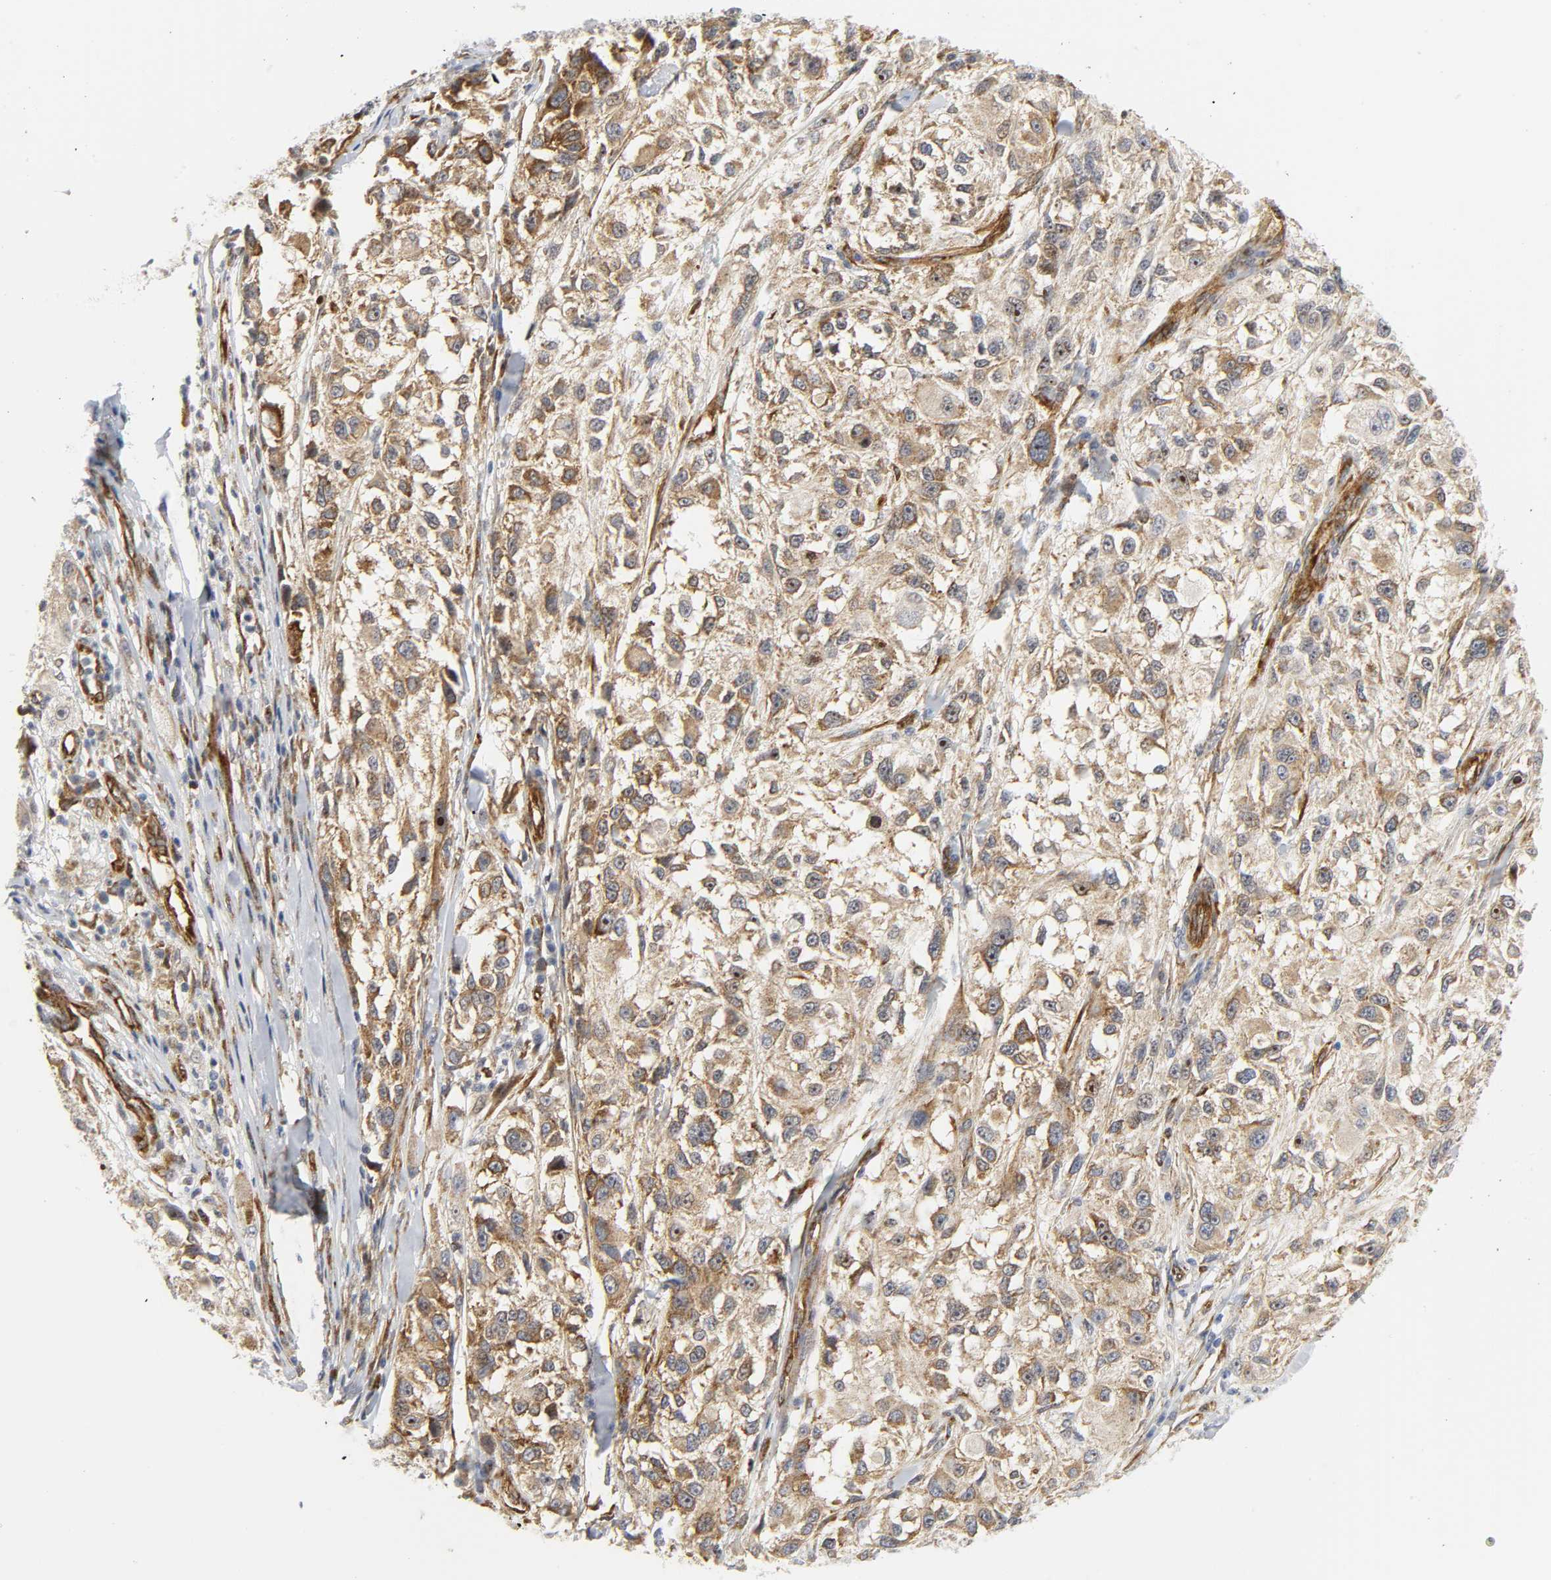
{"staining": {"intensity": "moderate", "quantity": ">75%", "location": "cytoplasmic/membranous"}, "tissue": "melanoma", "cell_type": "Tumor cells", "image_type": "cancer", "snomed": [{"axis": "morphology", "description": "Necrosis, NOS"}, {"axis": "morphology", "description": "Malignant melanoma, NOS"}, {"axis": "topography", "description": "Skin"}], "caption": "Brown immunohistochemical staining in melanoma displays moderate cytoplasmic/membranous staining in approximately >75% of tumor cells.", "gene": "DOCK1", "patient": {"sex": "female", "age": 87}}